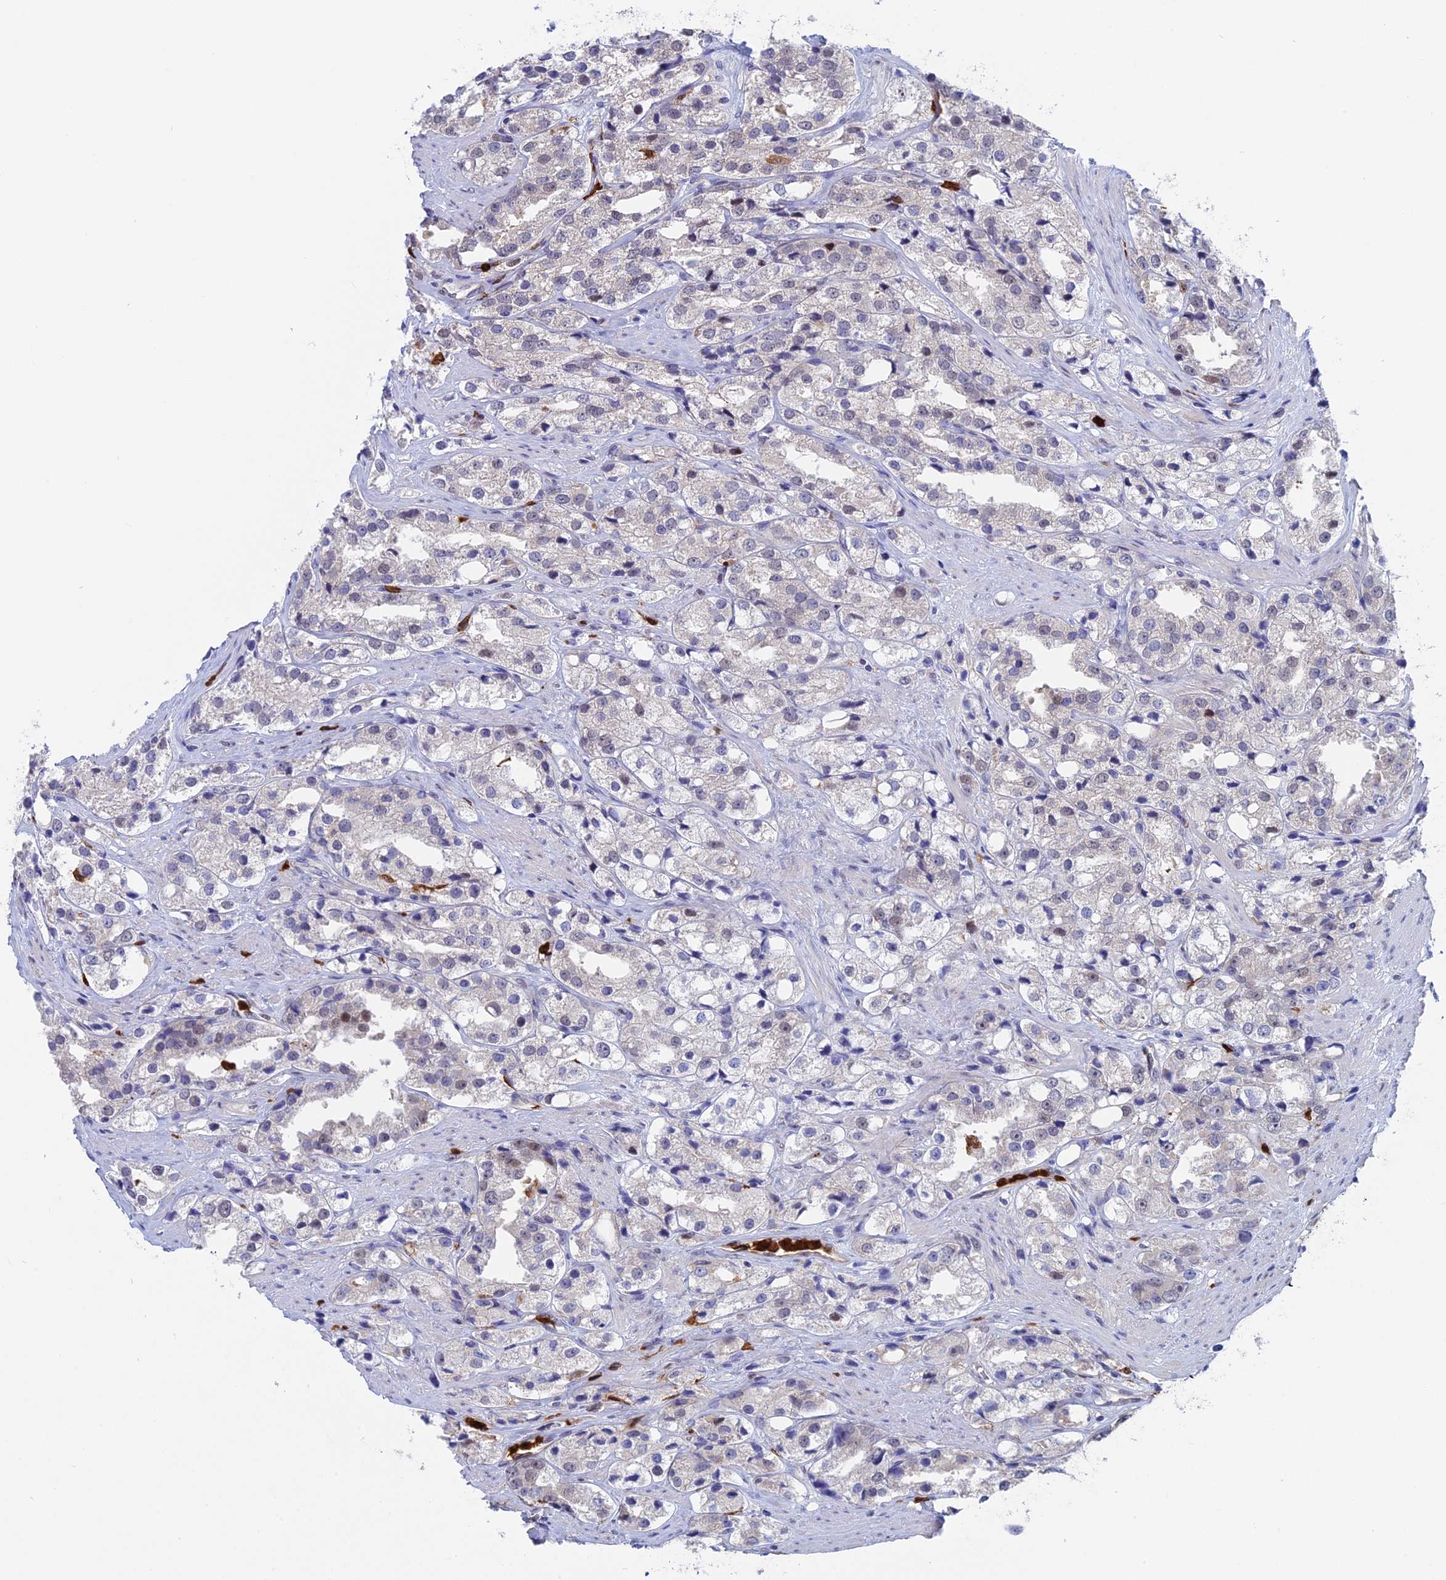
{"staining": {"intensity": "negative", "quantity": "none", "location": "none"}, "tissue": "prostate cancer", "cell_type": "Tumor cells", "image_type": "cancer", "snomed": [{"axis": "morphology", "description": "Adenocarcinoma, NOS"}, {"axis": "topography", "description": "Prostate"}], "caption": "High magnification brightfield microscopy of prostate cancer (adenocarcinoma) stained with DAB (brown) and counterstained with hematoxylin (blue): tumor cells show no significant staining.", "gene": "SLC26A1", "patient": {"sex": "male", "age": 79}}